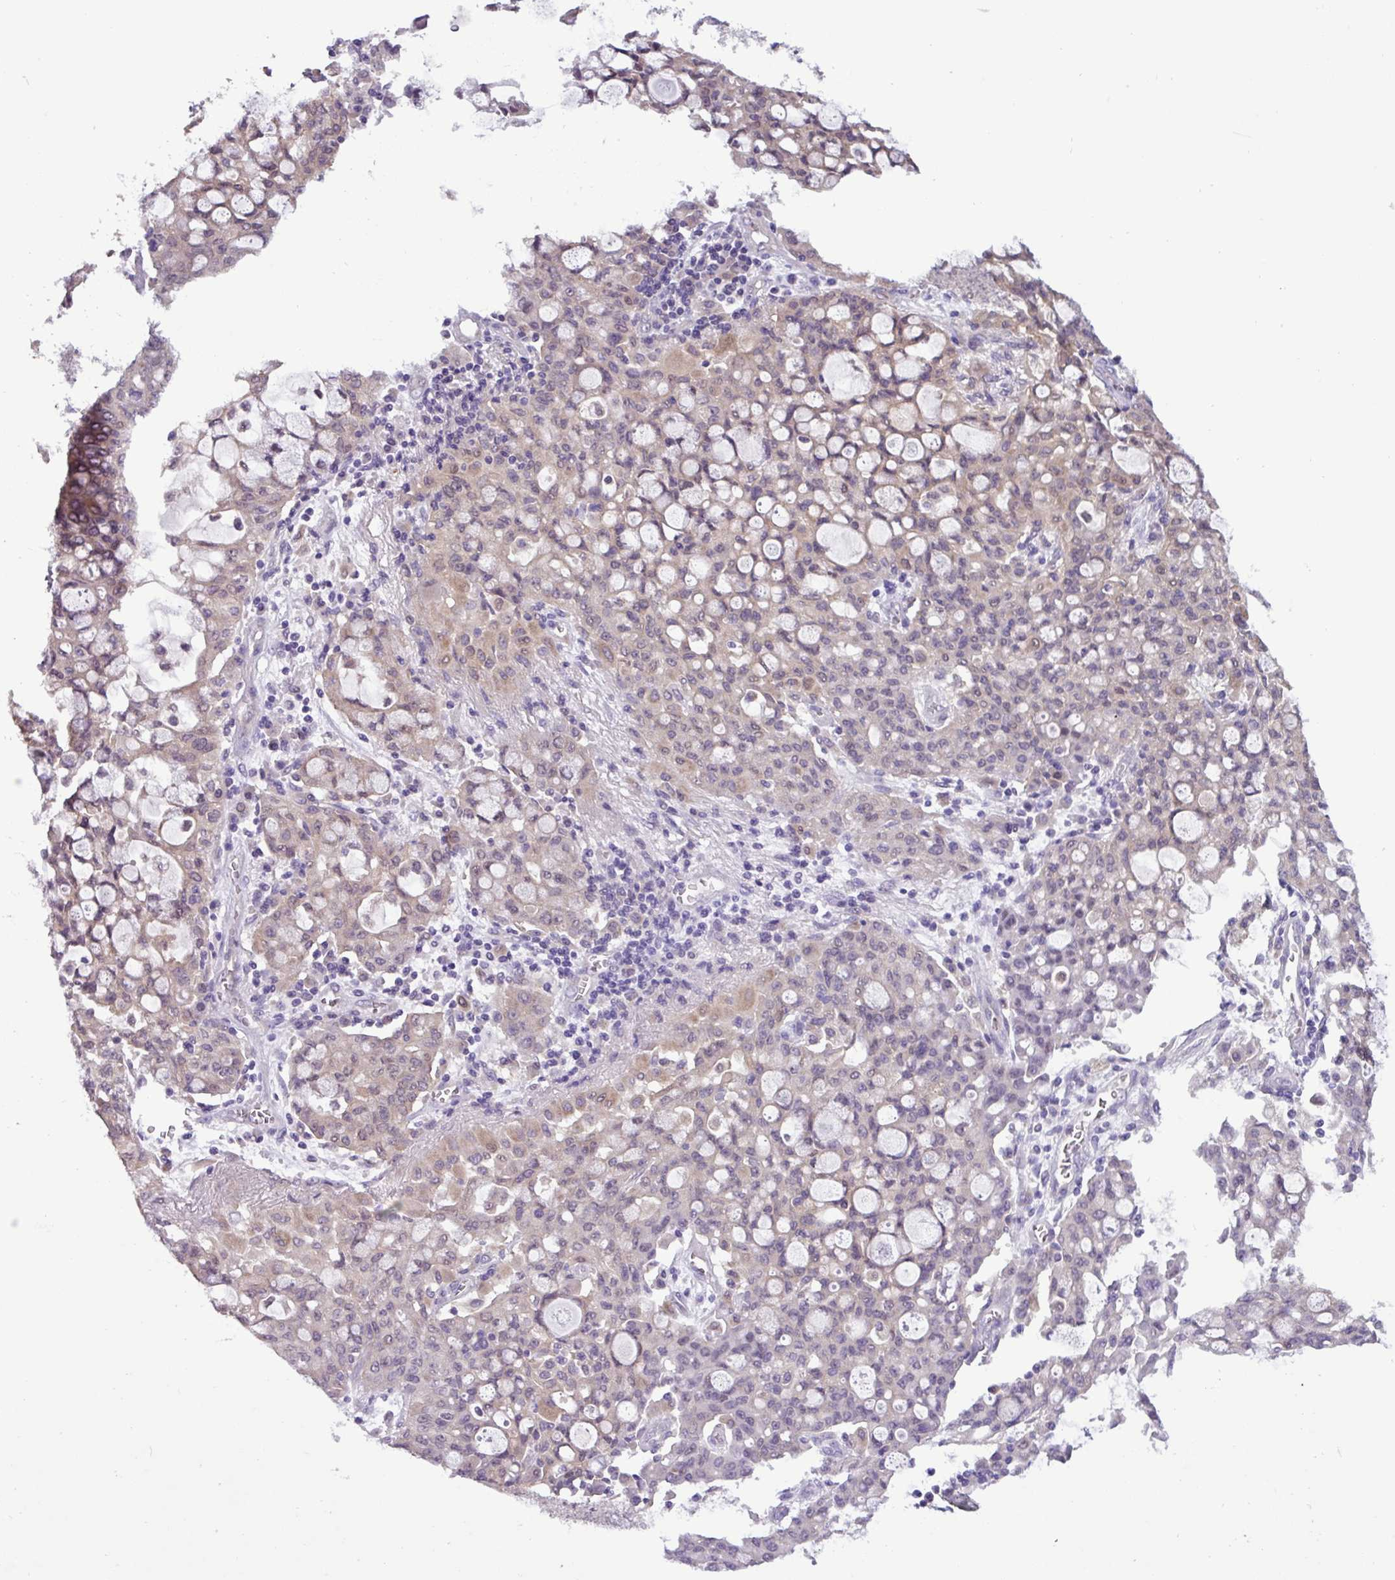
{"staining": {"intensity": "weak", "quantity": "25%-75%", "location": "cytoplasmic/membranous"}, "tissue": "lung cancer", "cell_type": "Tumor cells", "image_type": "cancer", "snomed": [{"axis": "morphology", "description": "Adenocarcinoma, NOS"}, {"axis": "topography", "description": "Lung"}], "caption": "IHC micrograph of human lung adenocarcinoma stained for a protein (brown), which demonstrates low levels of weak cytoplasmic/membranous expression in approximately 25%-75% of tumor cells.", "gene": "TONSL", "patient": {"sex": "female", "age": 44}}